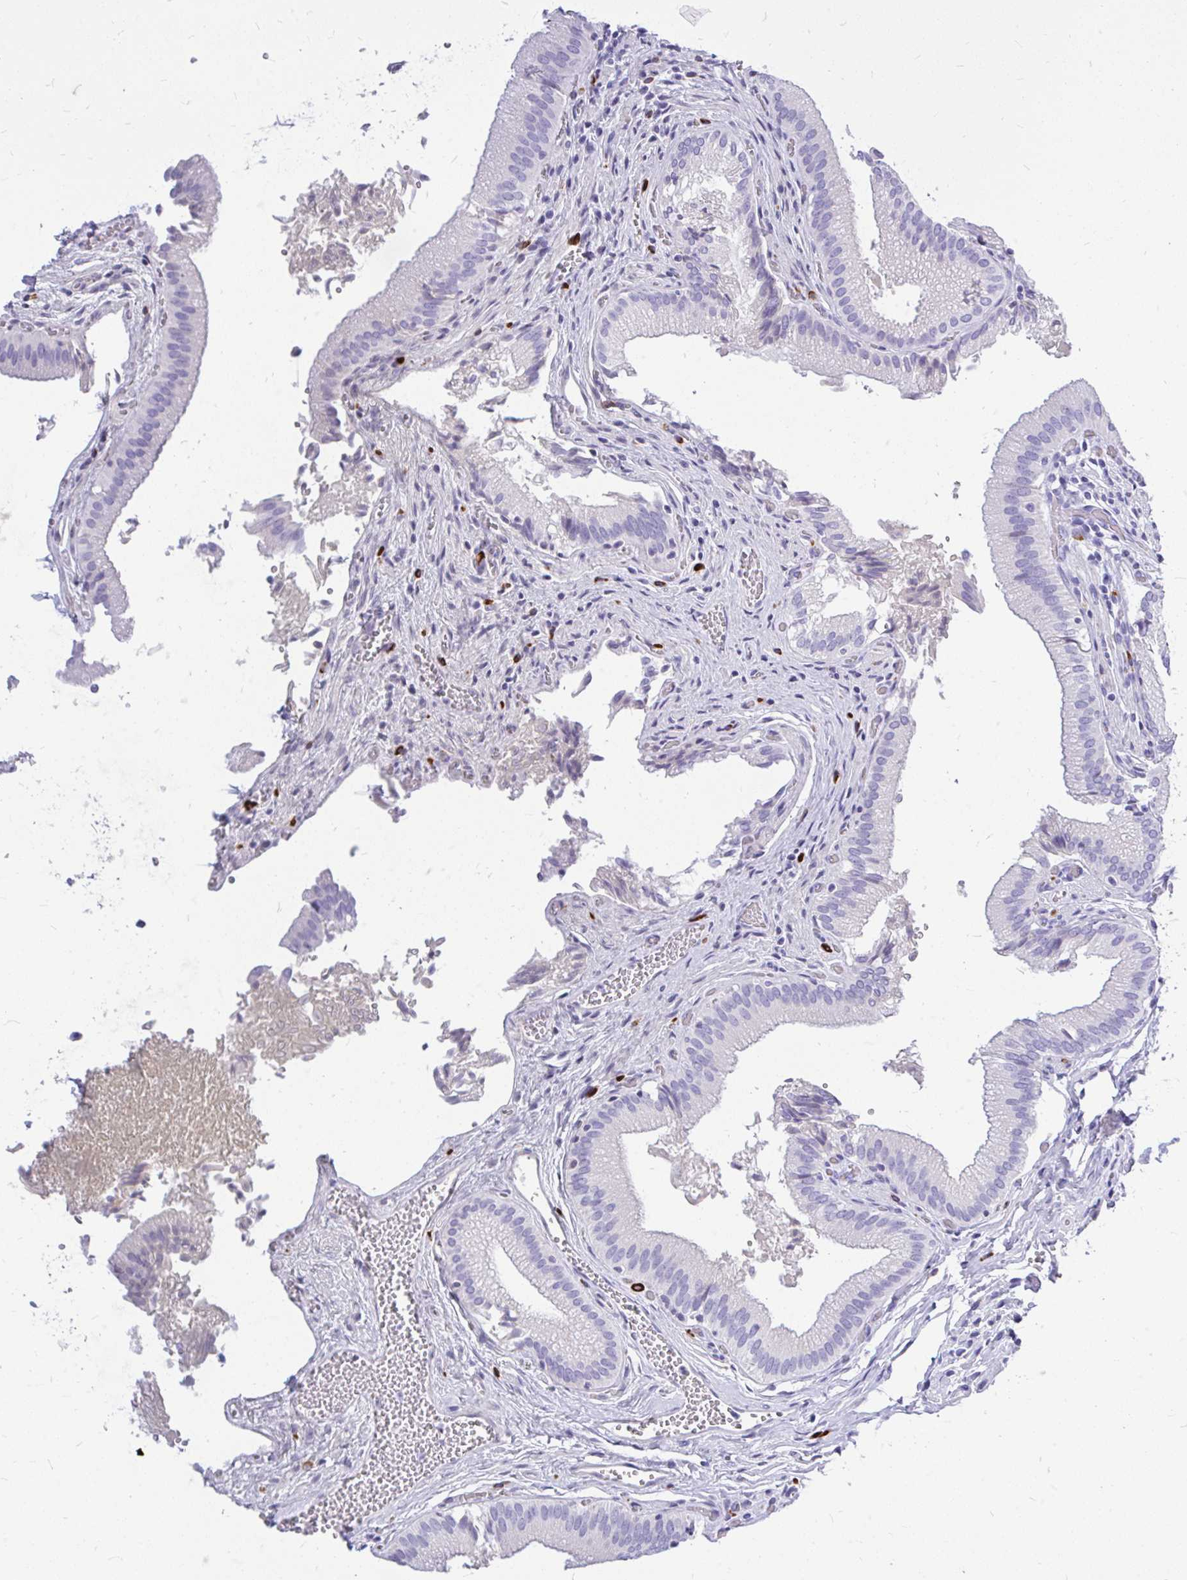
{"staining": {"intensity": "negative", "quantity": "none", "location": "none"}, "tissue": "gallbladder", "cell_type": "Glandular cells", "image_type": "normal", "snomed": [{"axis": "morphology", "description": "Normal tissue, NOS"}, {"axis": "topography", "description": "Gallbladder"}, {"axis": "topography", "description": "Peripheral nerve tissue"}], "caption": "This histopathology image is of unremarkable gallbladder stained with immunohistochemistry to label a protein in brown with the nuclei are counter-stained blue. There is no staining in glandular cells. Nuclei are stained in blue.", "gene": "MAP1LC3A", "patient": {"sex": "male", "age": 17}}